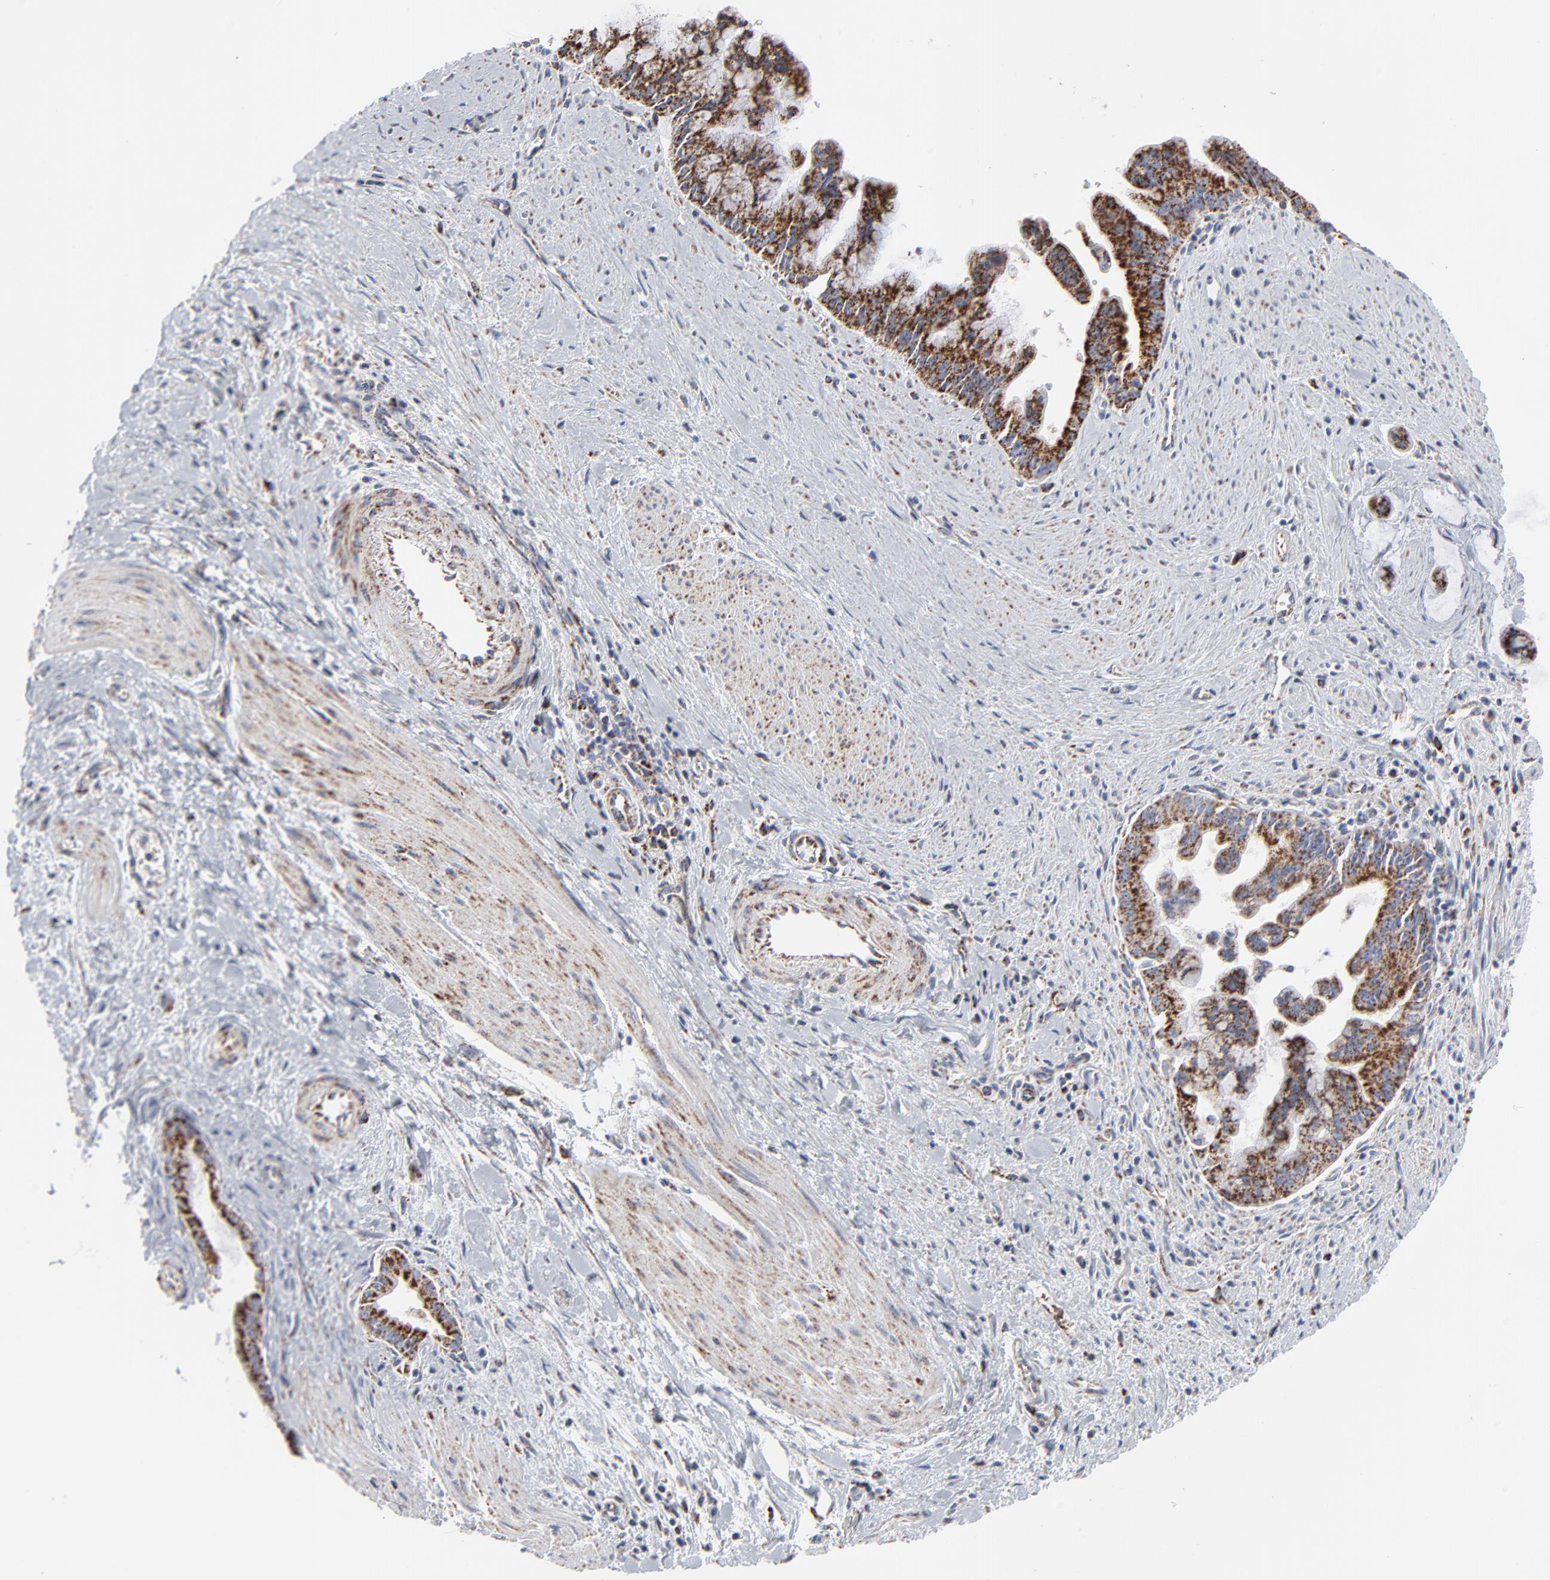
{"staining": {"intensity": "moderate", "quantity": ">75%", "location": "cytoplasmic/membranous"}, "tissue": "pancreatic cancer", "cell_type": "Tumor cells", "image_type": "cancer", "snomed": [{"axis": "morphology", "description": "Adenocarcinoma, NOS"}, {"axis": "topography", "description": "Pancreas"}], "caption": "The image displays staining of pancreatic adenocarcinoma, revealing moderate cytoplasmic/membranous protein staining (brown color) within tumor cells.", "gene": "TXNRD2", "patient": {"sex": "male", "age": 59}}